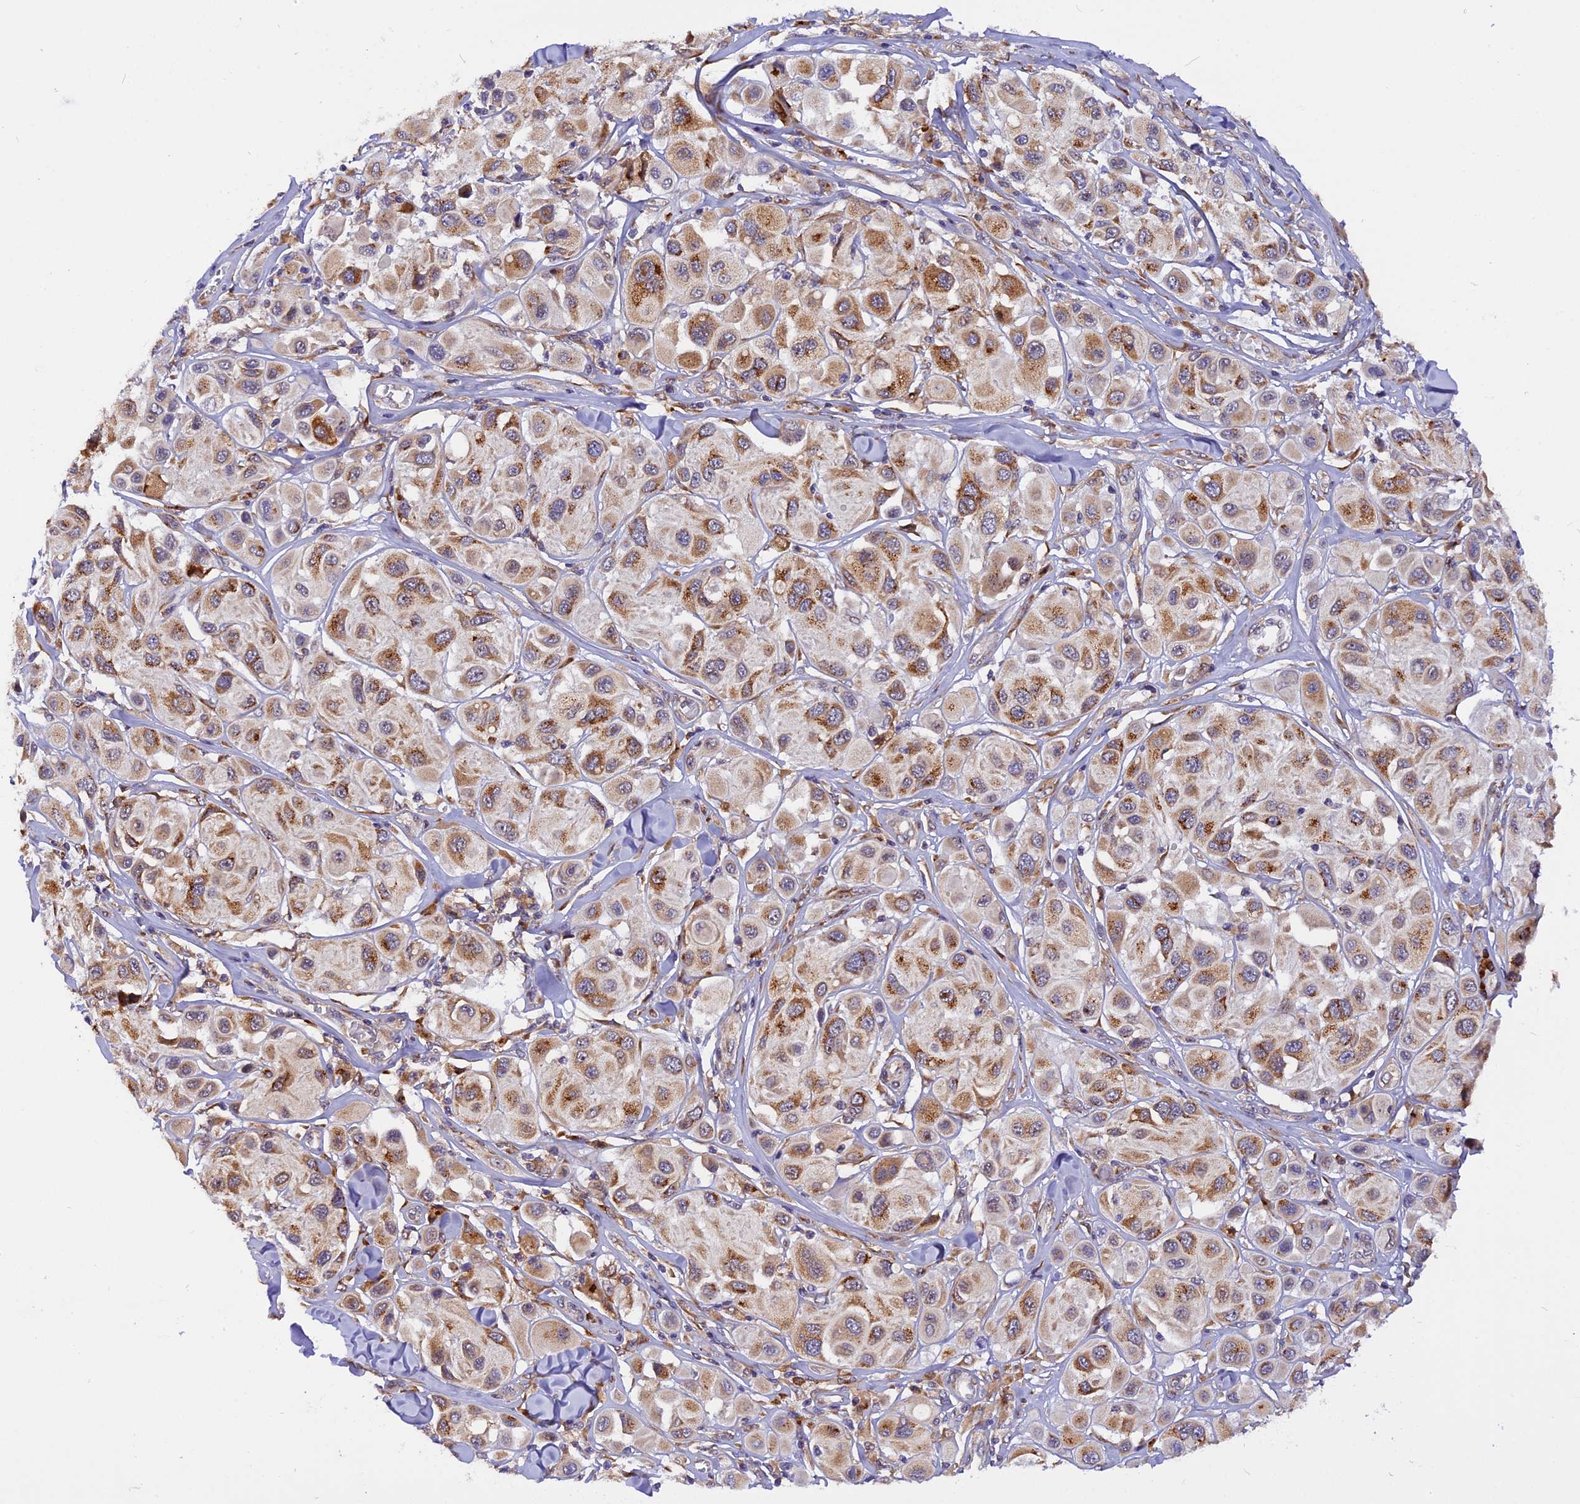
{"staining": {"intensity": "moderate", "quantity": ">75%", "location": "cytoplasmic/membranous"}, "tissue": "melanoma", "cell_type": "Tumor cells", "image_type": "cancer", "snomed": [{"axis": "morphology", "description": "Malignant melanoma, Metastatic site"}, {"axis": "topography", "description": "Skin"}], "caption": "A medium amount of moderate cytoplasmic/membranous positivity is identified in about >75% of tumor cells in malignant melanoma (metastatic site) tissue.", "gene": "GNPTAB", "patient": {"sex": "male", "age": 41}}